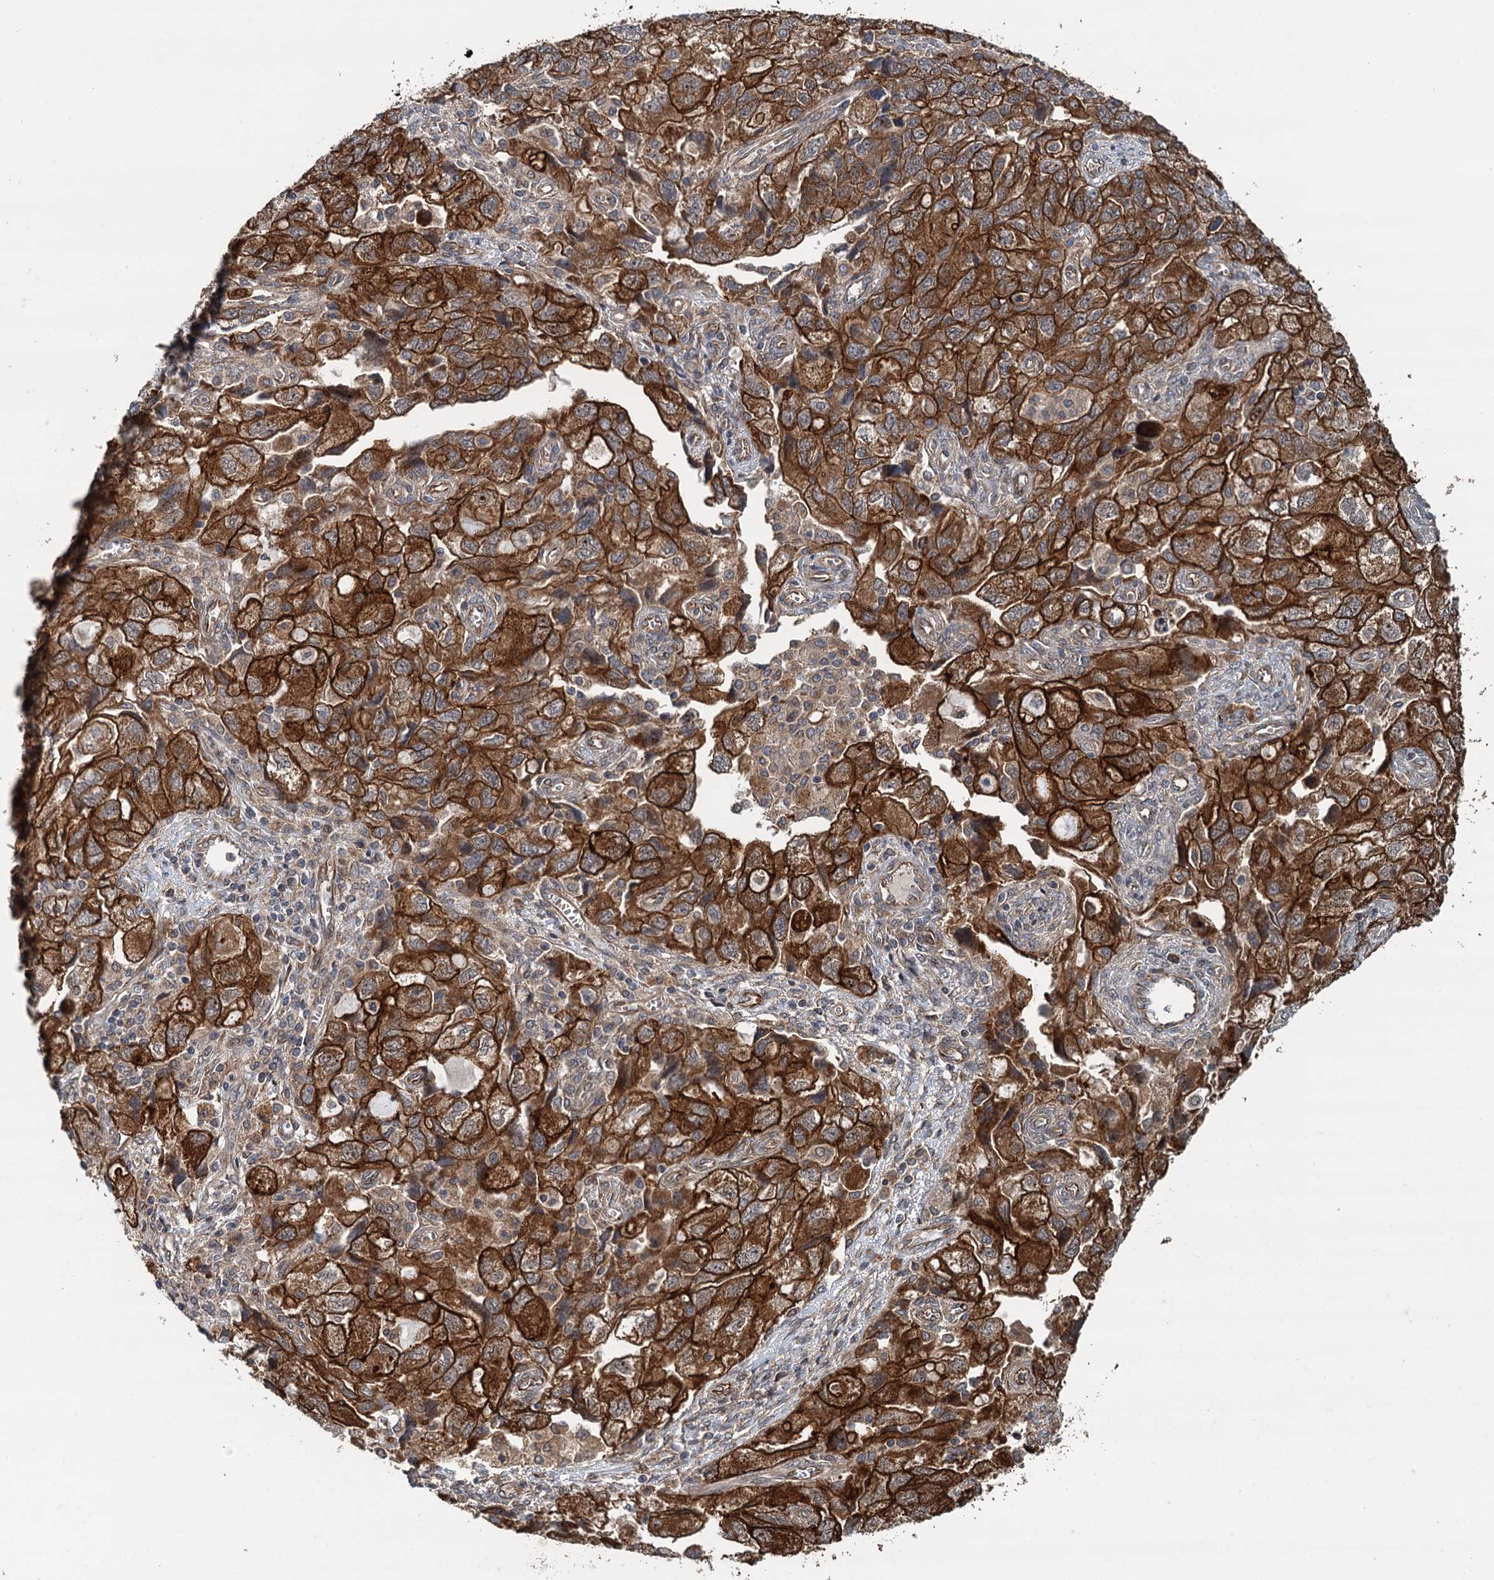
{"staining": {"intensity": "strong", "quantity": ">75%", "location": "cytoplasmic/membranous"}, "tissue": "ovarian cancer", "cell_type": "Tumor cells", "image_type": "cancer", "snomed": [{"axis": "morphology", "description": "Carcinoma, NOS"}, {"axis": "morphology", "description": "Cystadenocarcinoma, serous, NOS"}, {"axis": "topography", "description": "Ovary"}], "caption": "Ovarian cancer (carcinoma) stained with a brown dye demonstrates strong cytoplasmic/membranous positive expression in about >75% of tumor cells.", "gene": "LRRK2", "patient": {"sex": "female", "age": 69}}